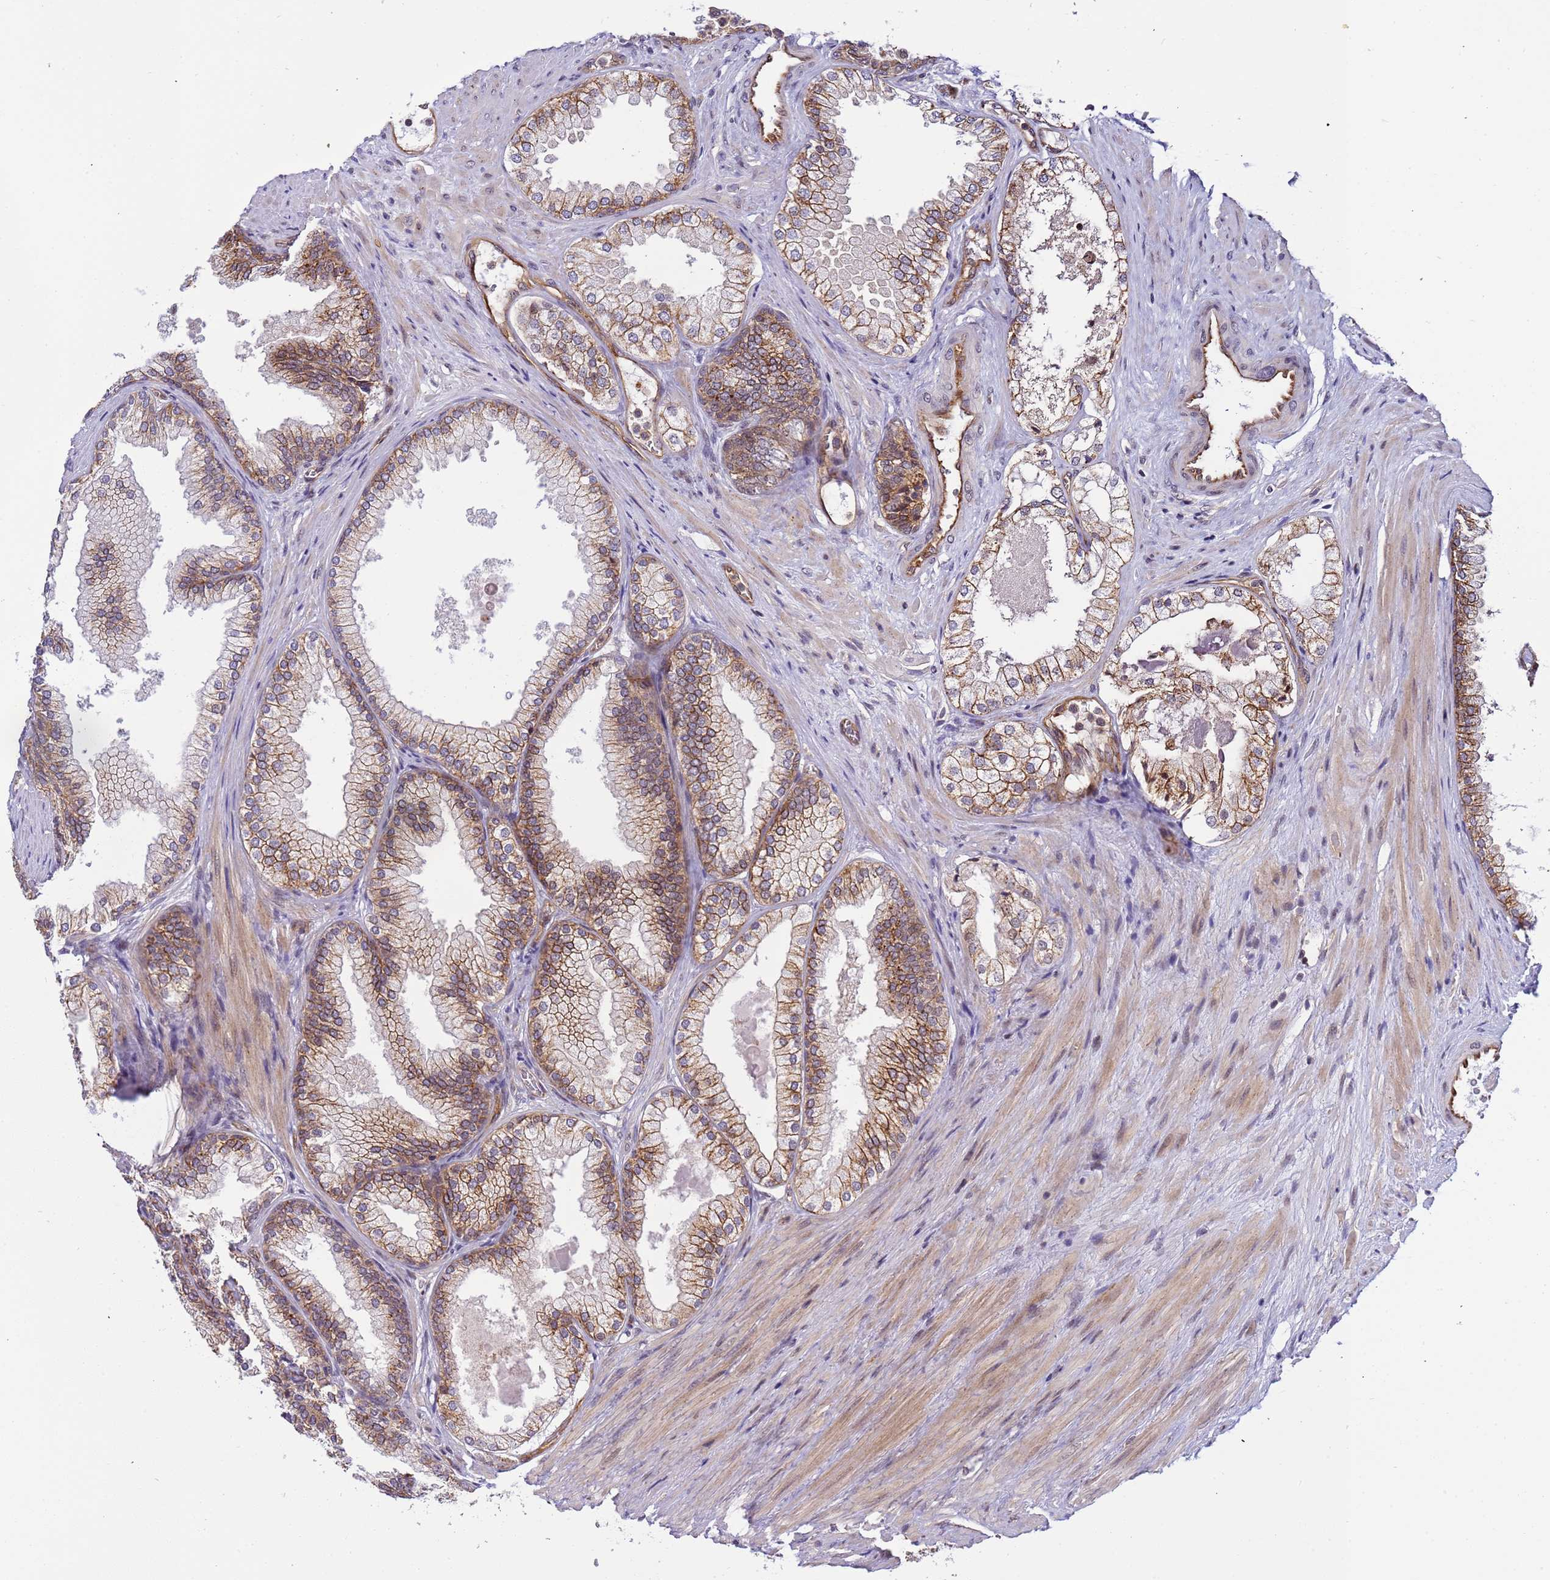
{"staining": {"intensity": "moderate", "quantity": ">75%", "location": "cytoplasmic/membranous,nuclear"}, "tissue": "prostate", "cell_type": "Glandular cells", "image_type": "normal", "snomed": [{"axis": "morphology", "description": "Normal tissue, NOS"}, {"axis": "topography", "description": "Prostate"}], "caption": "This micrograph shows IHC staining of unremarkable human prostate, with medium moderate cytoplasmic/membranous,nuclear positivity in about >75% of glandular cells.", "gene": "EMC2", "patient": {"sex": "male", "age": 76}}